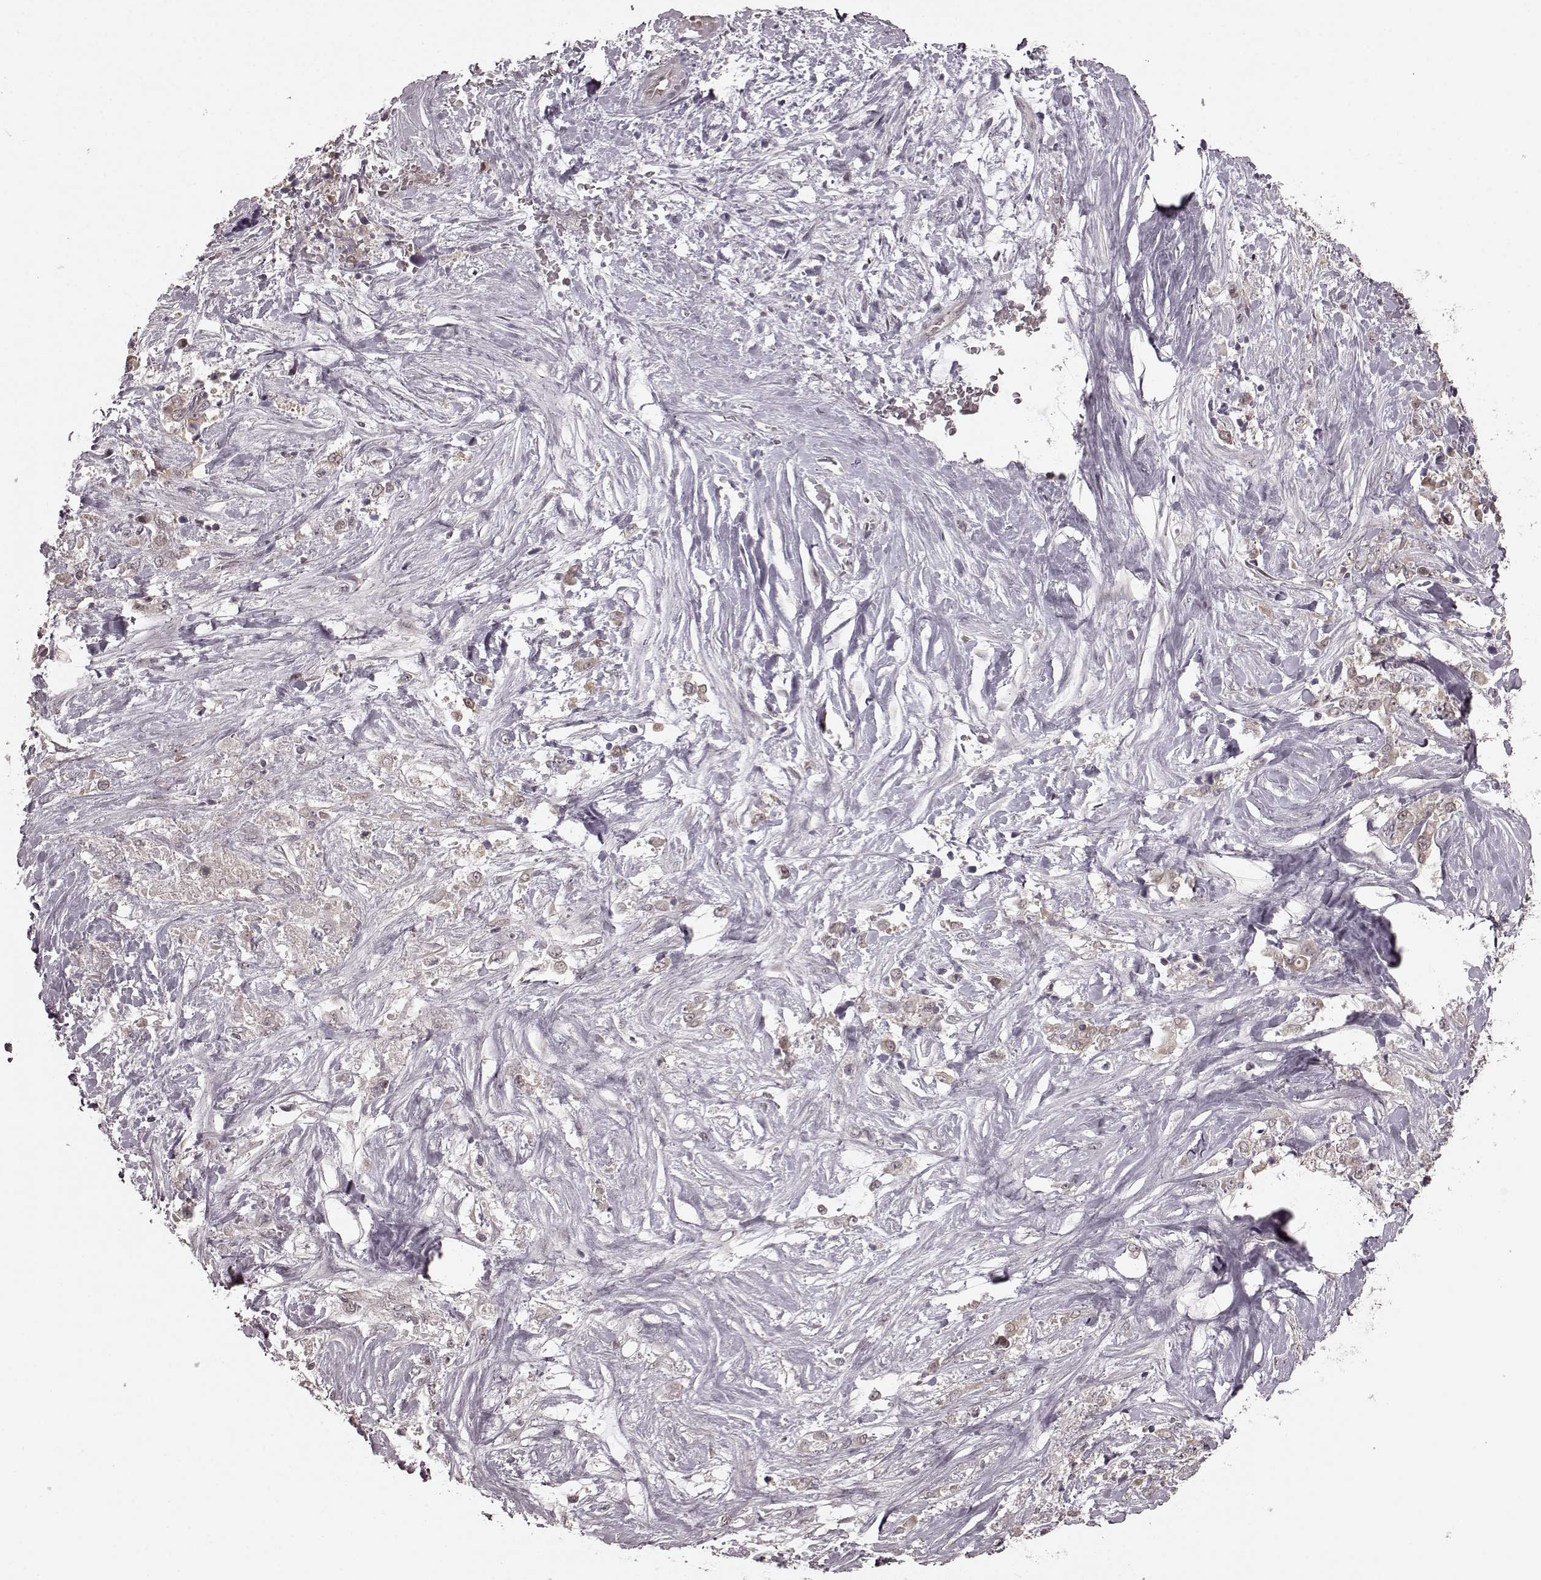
{"staining": {"intensity": "weak", "quantity": ">75%", "location": "cytoplasmic/membranous"}, "tissue": "stomach cancer", "cell_type": "Tumor cells", "image_type": "cancer", "snomed": [{"axis": "morphology", "description": "Adenocarcinoma, NOS"}, {"axis": "topography", "description": "Stomach"}], "caption": "IHC histopathology image of human stomach cancer (adenocarcinoma) stained for a protein (brown), which demonstrates low levels of weak cytoplasmic/membranous positivity in approximately >75% of tumor cells.", "gene": "PLCB4", "patient": {"sex": "female", "age": 76}}